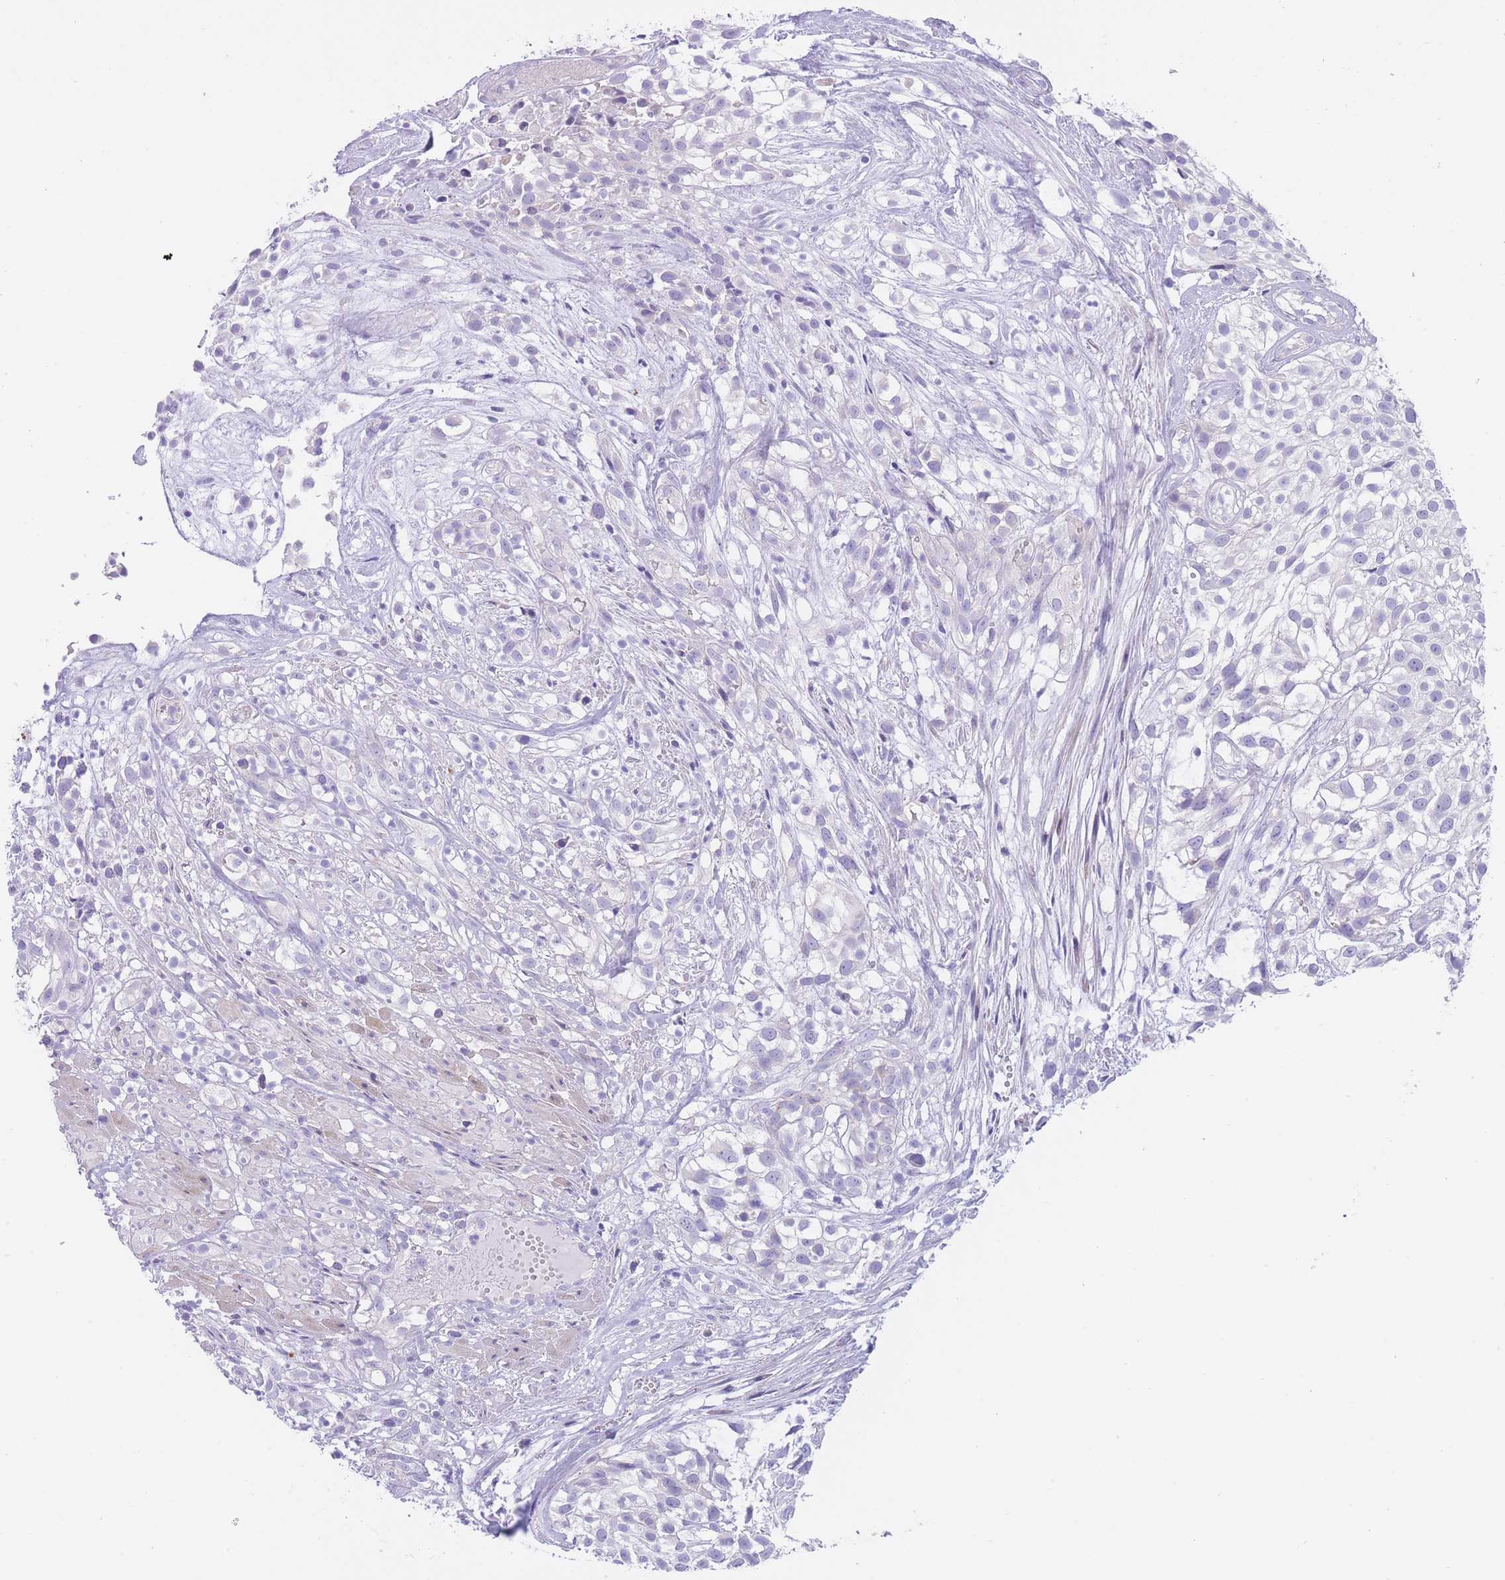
{"staining": {"intensity": "negative", "quantity": "none", "location": "none"}, "tissue": "urothelial cancer", "cell_type": "Tumor cells", "image_type": "cancer", "snomed": [{"axis": "morphology", "description": "Urothelial carcinoma, High grade"}, {"axis": "topography", "description": "Urinary bladder"}], "caption": "High-grade urothelial carcinoma was stained to show a protein in brown. There is no significant staining in tumor cells.", "gene": "QTRT1", "patient": {"sex": "male", "age": 56}}